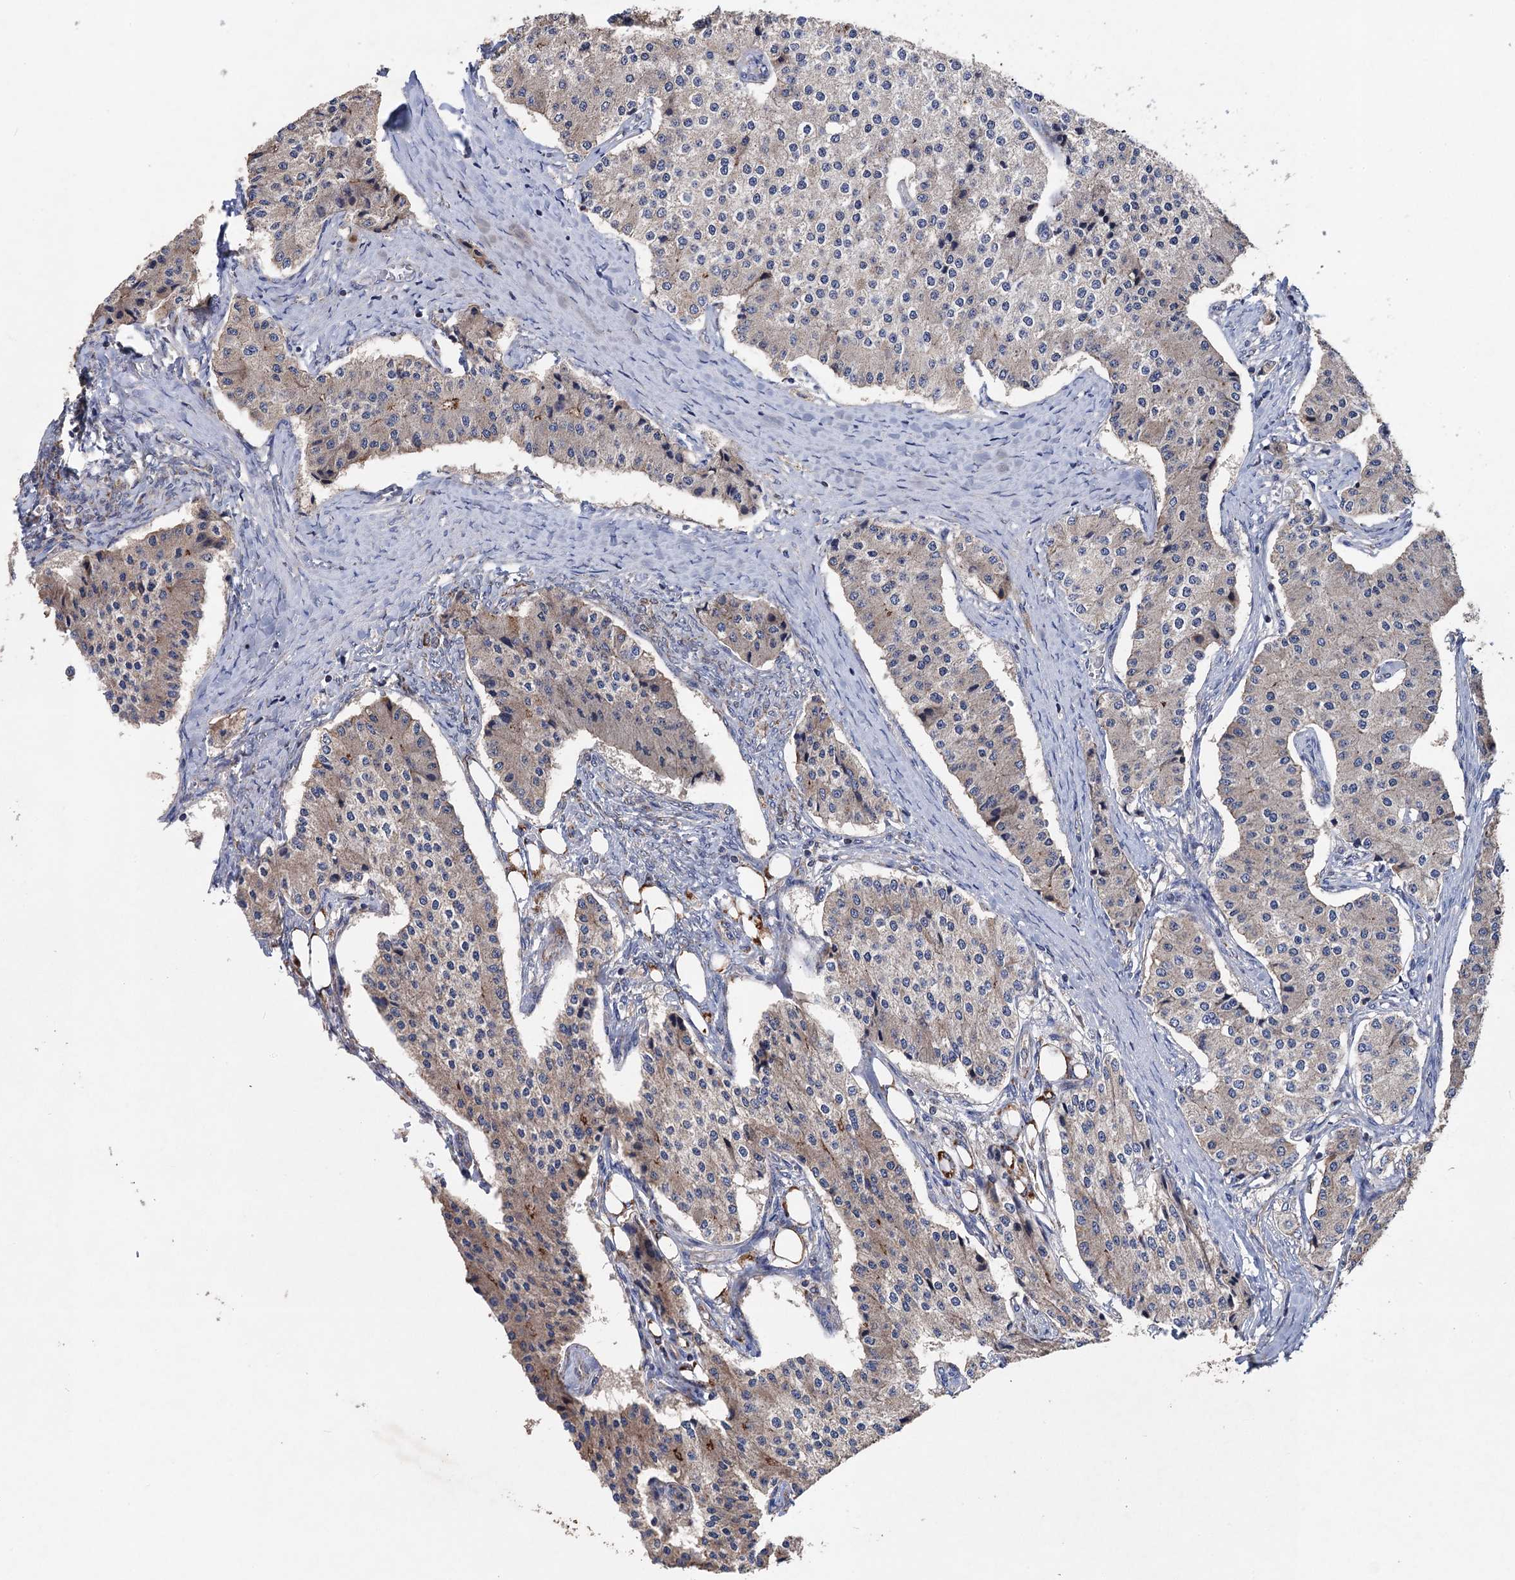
{"staining": {"intensity": "weak", "quantity": "<25%", "location": "cytoplasmic/membranous"}, "tissue": "carcinoid", "cell_type": "Tumor cells", "image_type": "cancer", "snomed": [{"axis": "morphology", "description": "Carcinoid, malignant, NOS"}, {"axis": "topography", "description": "Colon"}], "caption": "An immunohistochemistry (IHC) photomicrograph of carcinoid is shown. There is no staining in tumor cells of carcinoid.", "gene": "DGLUCY", "patient": {"sex": "female", "age": 52}}